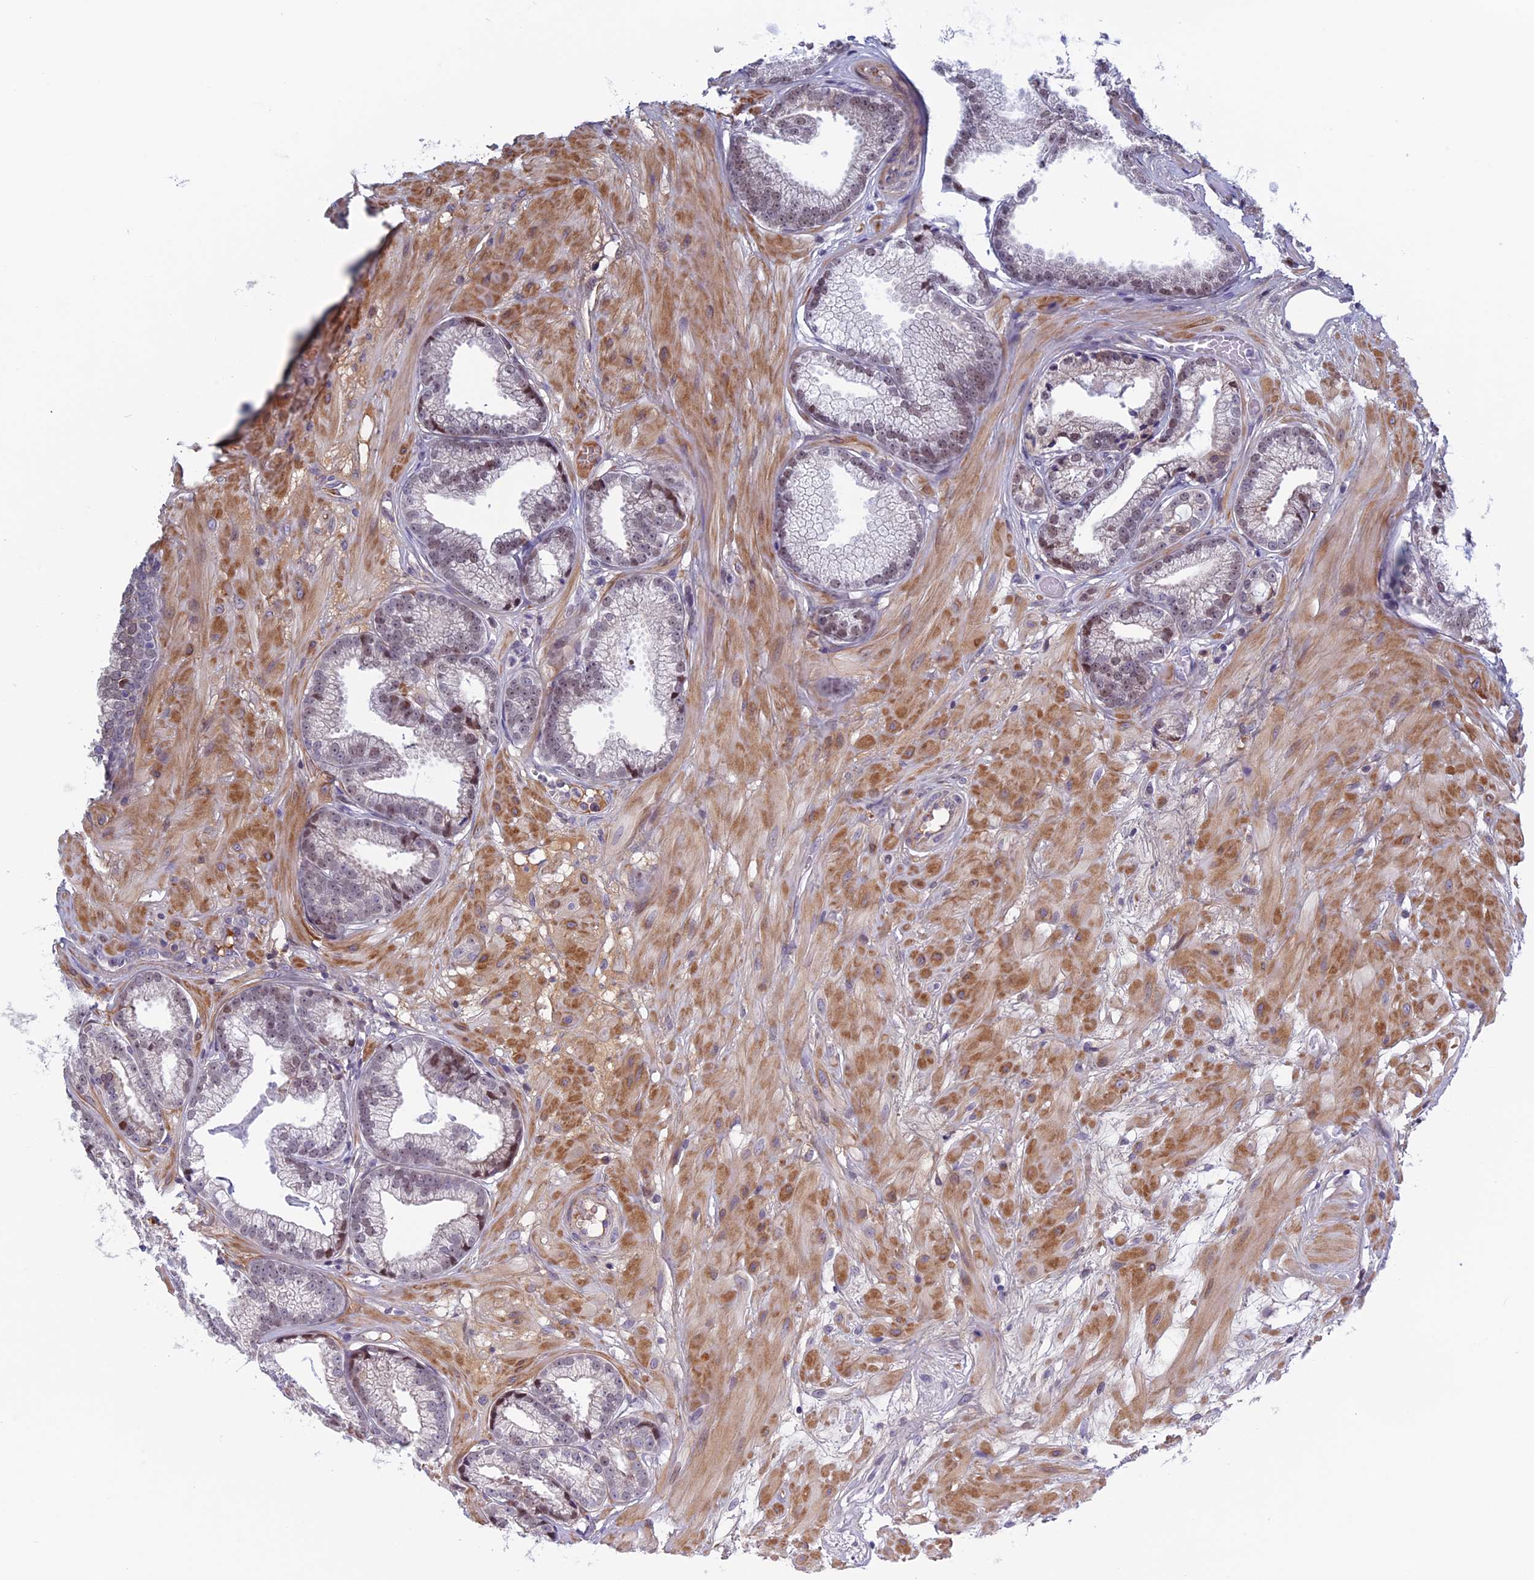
{"staining": {"intensity": "weak", "quantity": "25%-75%", "location": "nuclear"}, "tissue": "prostate cancer", "cell_type": "Tumor cells", "image_type": "cancer", "snomed": [{"axis": "morphology", "description": "Adenocarcinoma, Low grade"}, {"axis": "topography", "description": "Prostate"}], "caption": "Brown immunohistochemical staining in human low-grade adenocarcinoma (prostate) reveals weak nuclear positivity in about 25%-75% of tumor cells. The staining is performed using DAB (3,3'-diaminobenzidine) brown chromogen to label protein expression. The nuclei are counter-stained blue using hematoxylin.", "gene": "FADS1", "patient": {"sex": "male", "age": 64}}